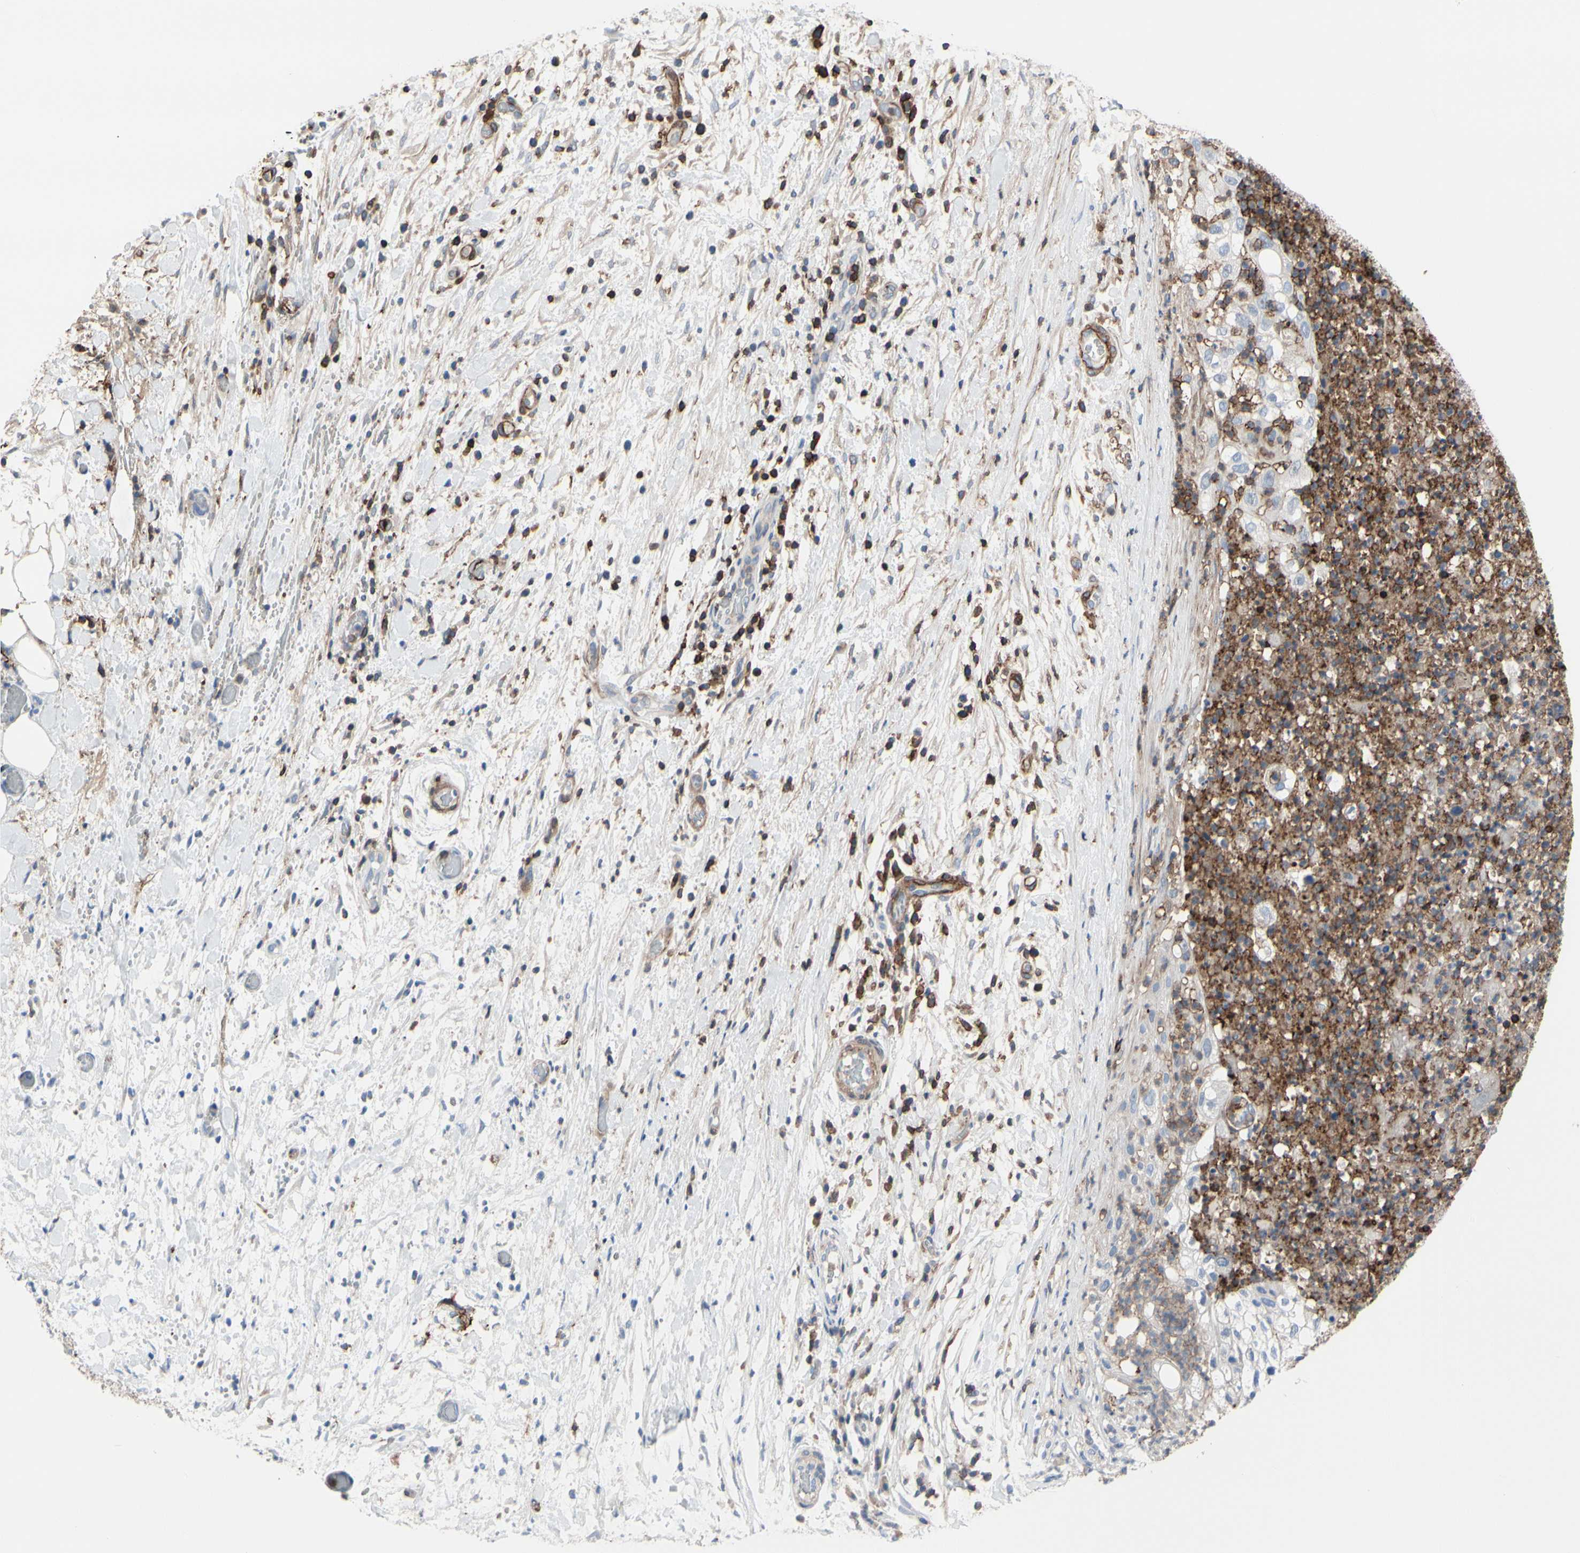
{"staining": {"intensity": "negative", "quantity": "none", "location": "none"}, "tissue": "lung cancer", "cell_type": "Tumor cells", "image_type": "cancer", "snomed": [{"axis": "morphology", "description": "Inflammation, NOS"}, {"axis": "morphology", "description": "Squamous cell carcinoma, NOS"}, {"axis": "topography", "description": "Lymph node"}, {"axis": "topography", "description": "Soft tissue"}, {"axis": "topography", "description": "Lung"}], "caption": "There is no significant positivity in tumor cells of lung cancer.", "gene": "ANXA6", "patient": {"sex": "male", "age": 66}}